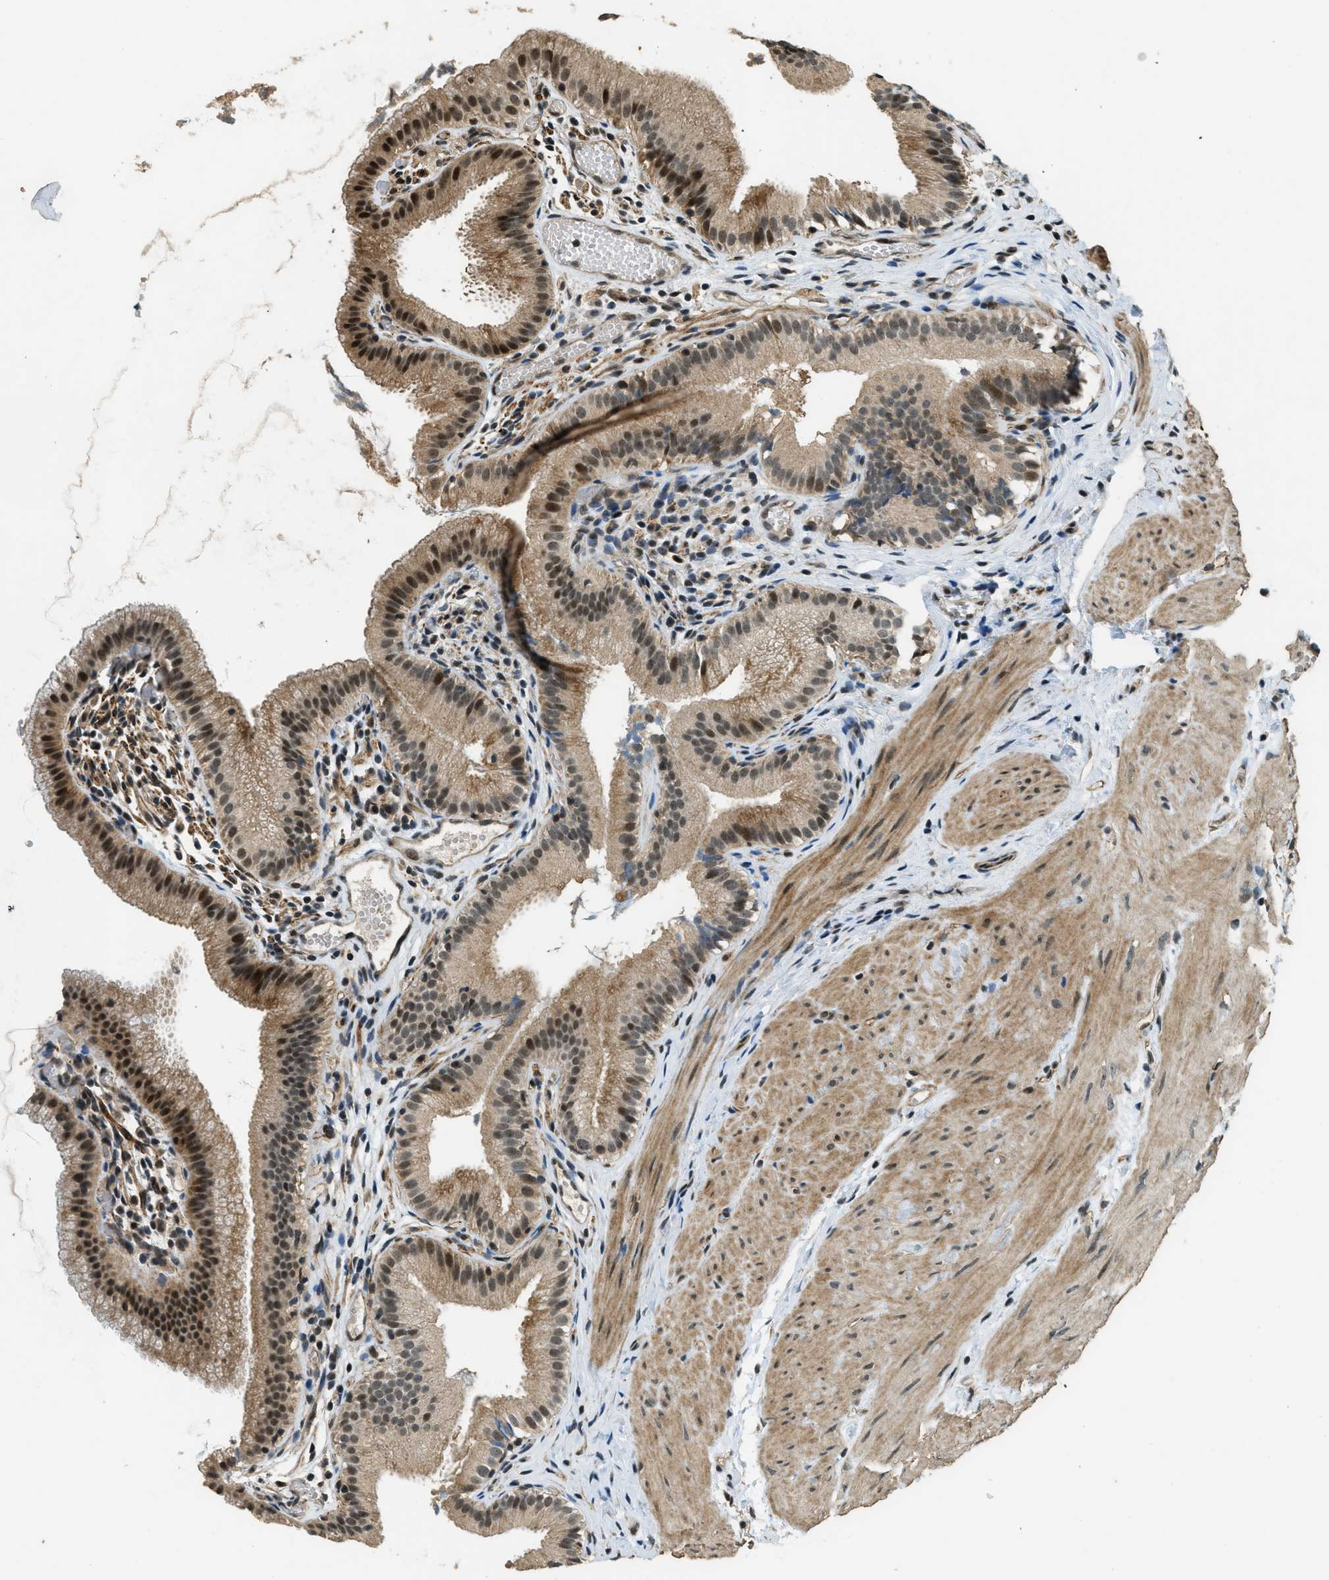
{"staining": {"intensity": "strong", "quantity": ">75%", "location": "cytoplasmic/membranous,nuclear"}, "tissue": "gallbladder", "cell_type": "Glandular cells", "image_type": "normal", "snomed": [{"axis": "morphology", "description": "Normal tissue, NOS"}, {"axis": "topography", "description": "Gallbladder"}], "caption": "Immunohistochemistry histopathology image of normal gallbladder stained for a protein (brown), which demonstrates high levels of strong cytoplasmic/membranous,nuclear expression in about >75% of glandular cells.", "gene": "MED21", "patient": {"sex": "female", "age": 26}}